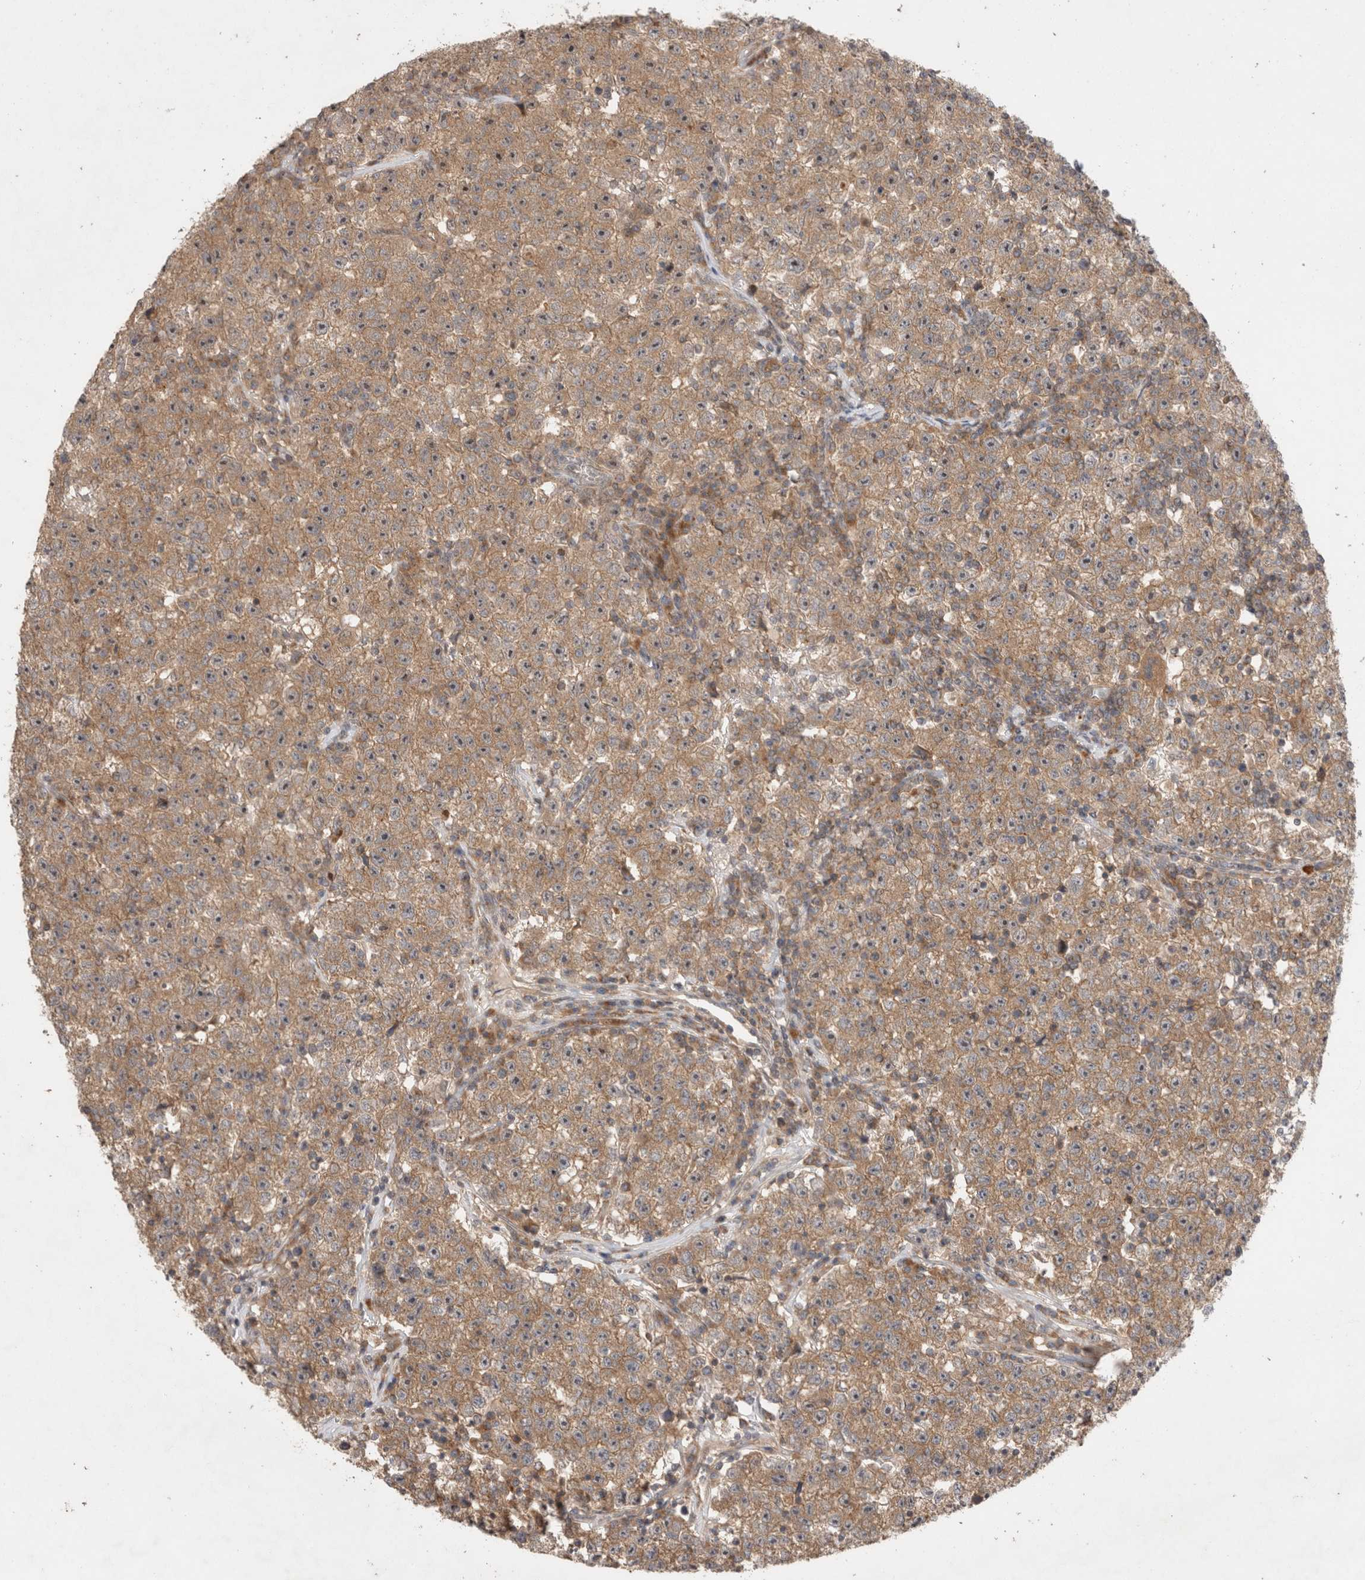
{"staining": {"intensity": "moderate", "quantity": ">75%", "location": "cytoplasmic/membranous"}, "tissue": "testis cancer", "cell_type": "Tumor cells", "image_type": "cancer", "snomed": [{"axis": "morphology", "description": "Seminoma, NOS"}, {"axis": "topography", "description": "Testis"}], "caption": "Testis seminoma stained with a brown dye exhibits moderate cytoplasmic/membranous positive staining in about >75% of tumor cells.", "gene": "SLC29A1", "patient": {"sex": "male", "age": 22}}